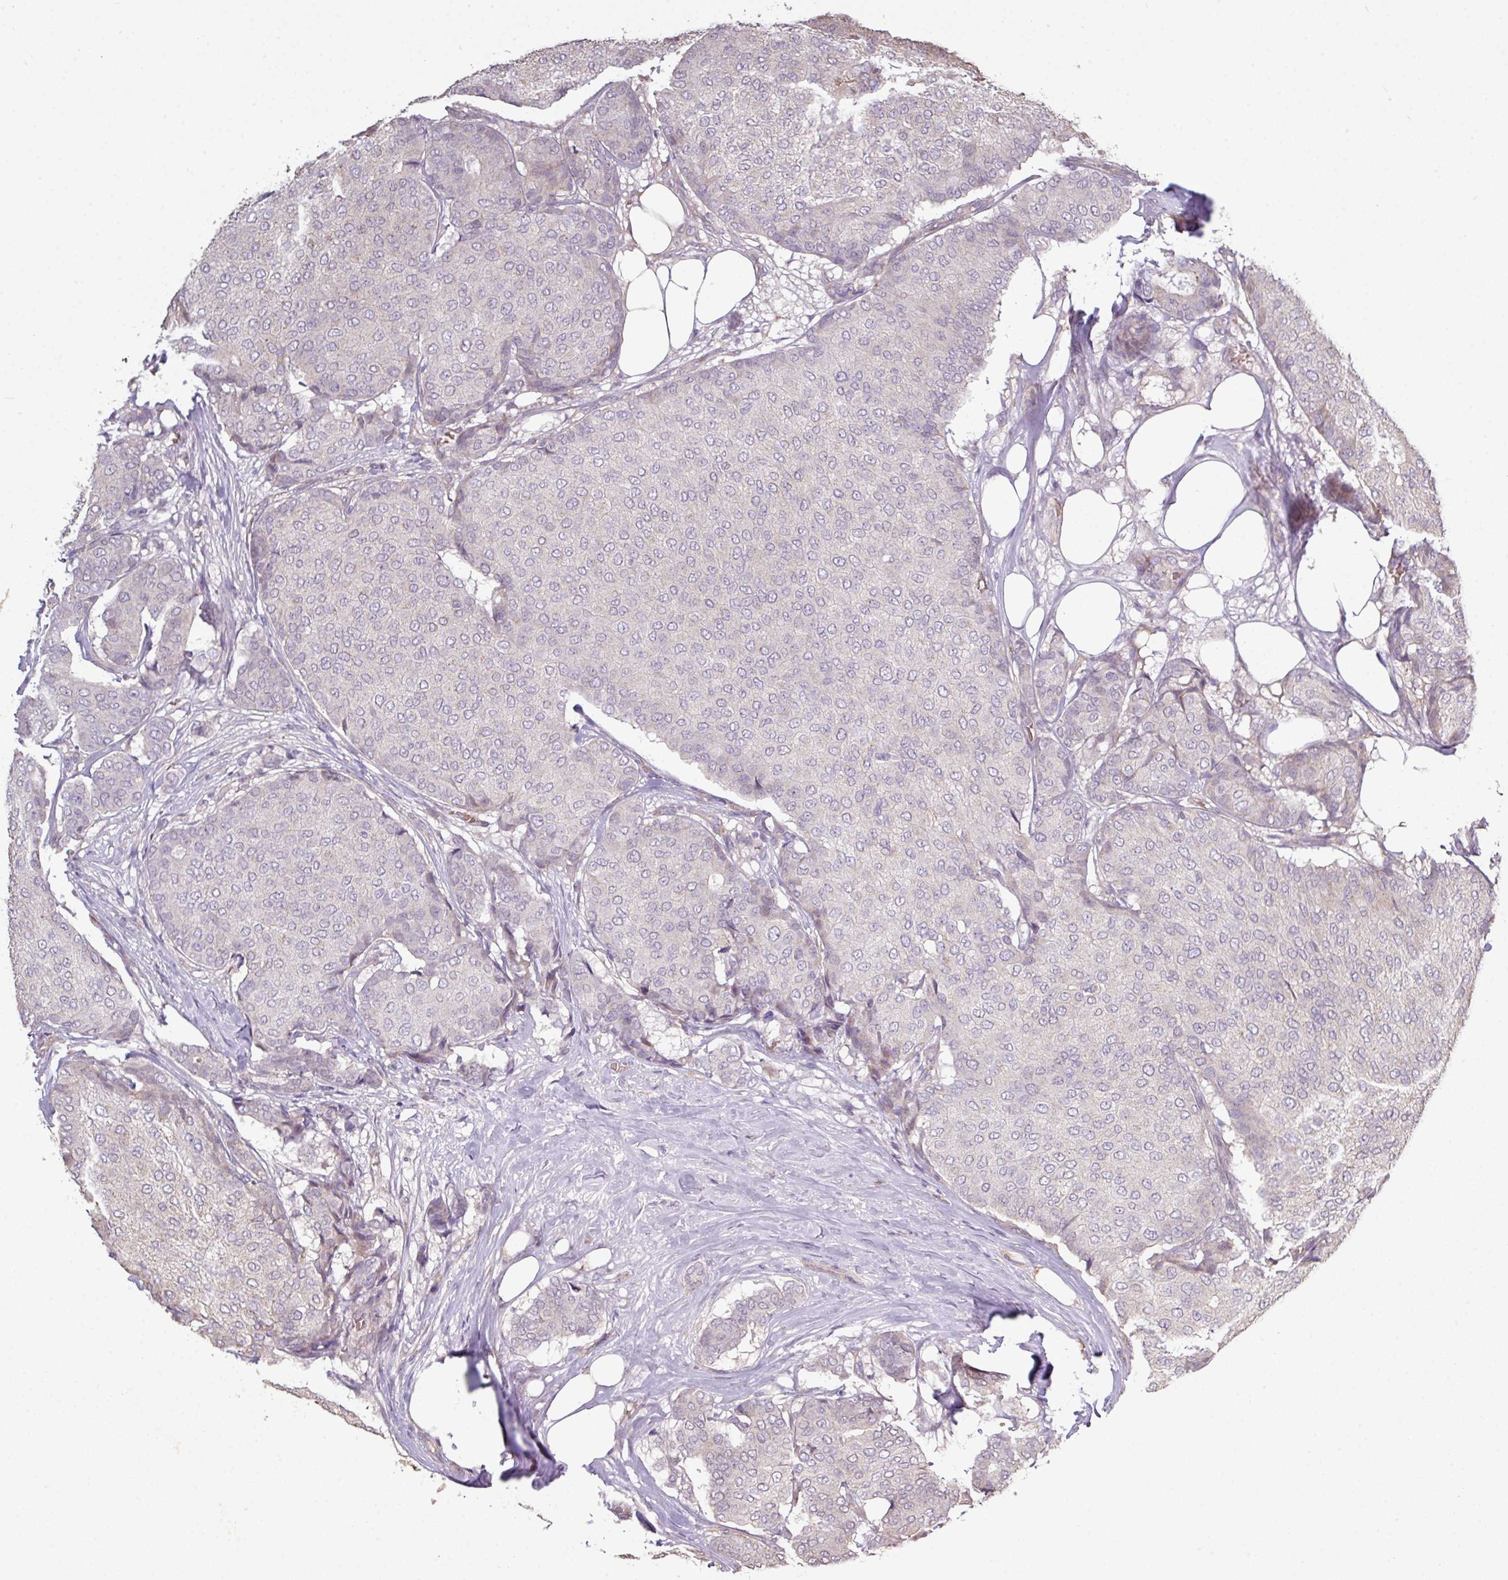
{"staining": {"intensity": "negative", "quantity": "none", "location": "none"}, "tissue": "breast cancer", "cell_type": "Tumor cells", "image_type": "cancer", "snomed": [{"axis": "morphology", "description": "Duct carcinoma"}, {"axis": "topography", "description": "Breast"}], "caption": "Immunohistochemistry (IHC) micrograph of human invasive ductal carcinoma (breast) stained for a protein (brown), which exhibits no positivity in tumor cells.", "gene": "NHSL2", "patient": {"sex": "female", "age": 75}}